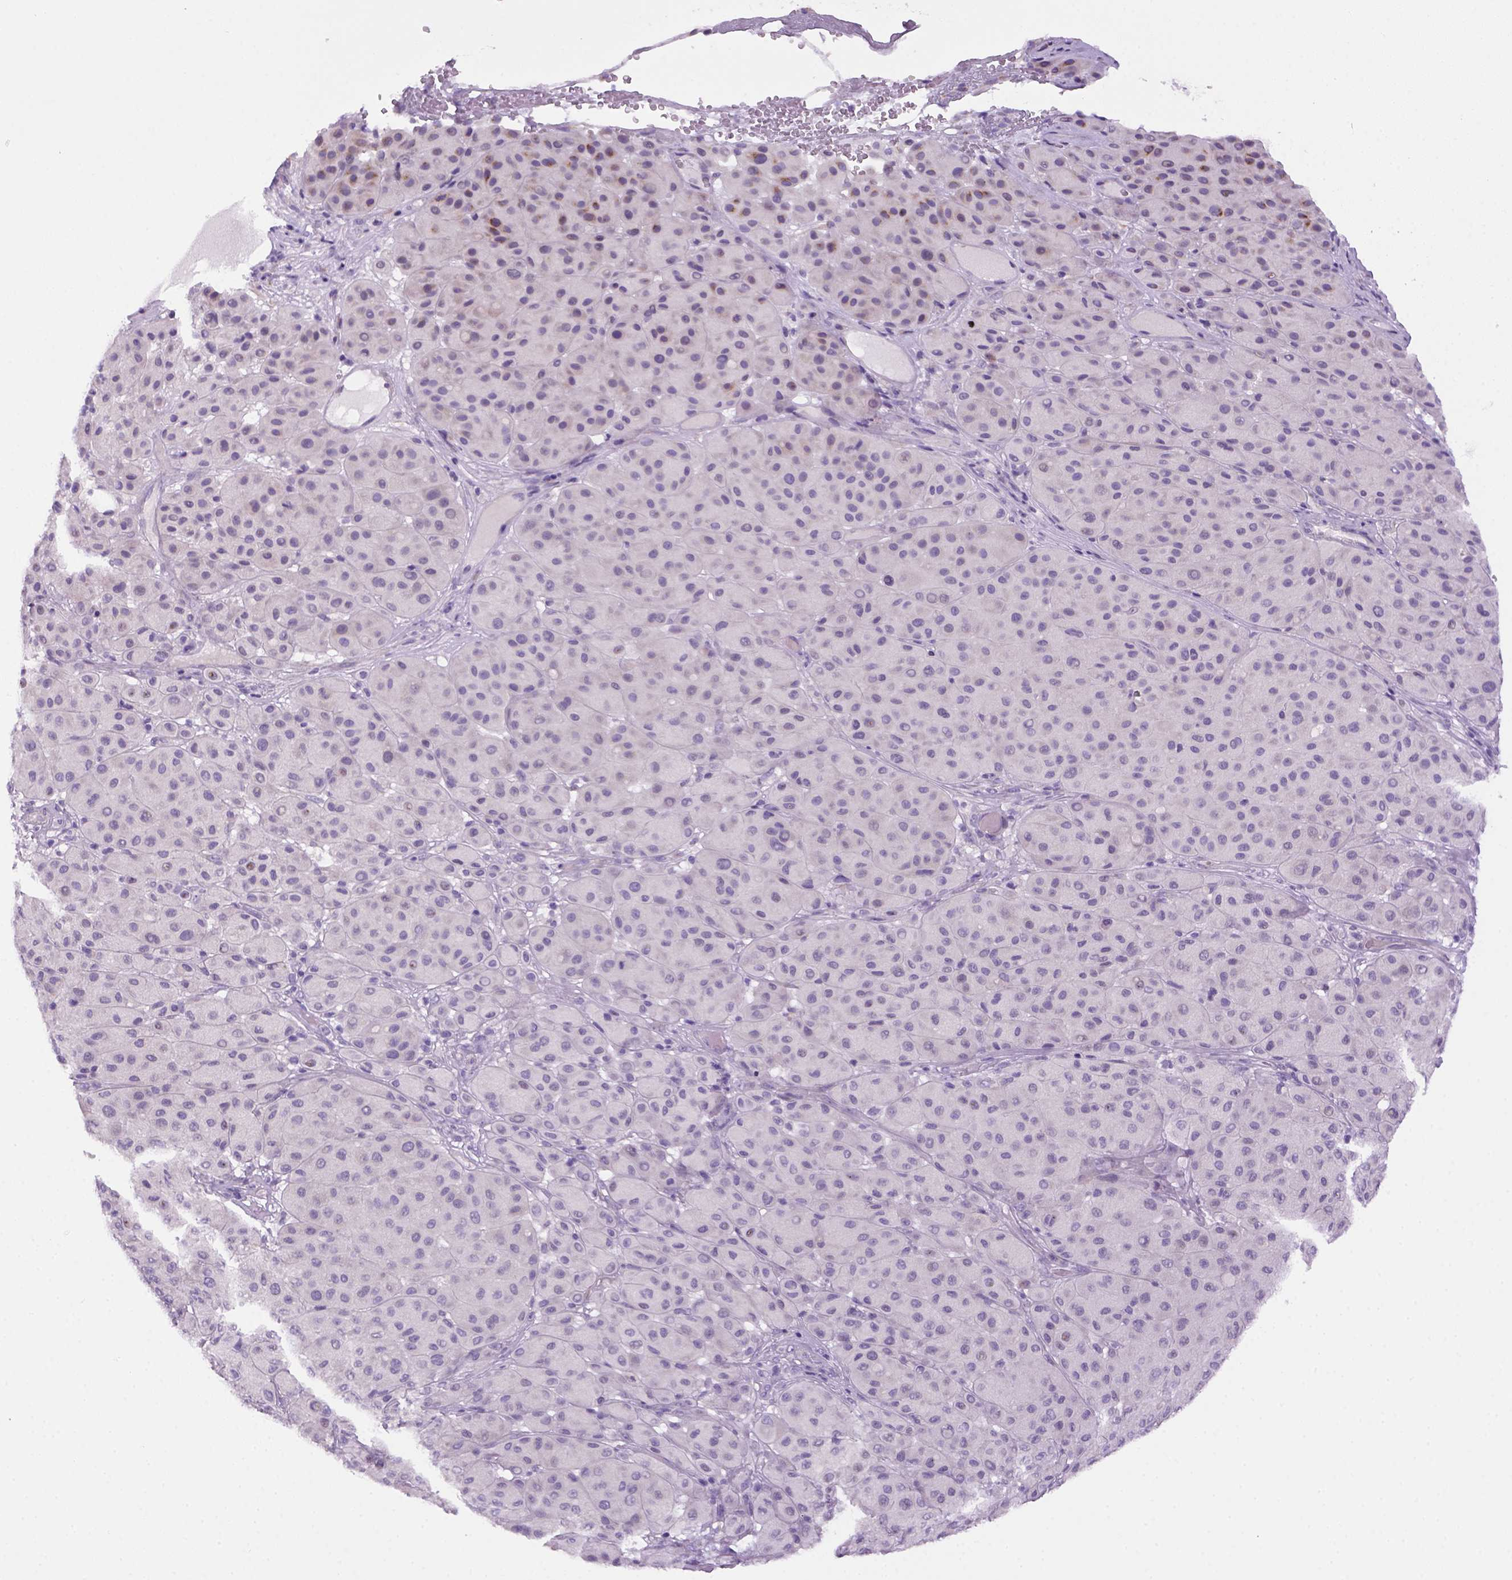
{"staining": {"intensity": "negative", "quantity": "none", "location": "none"}, "tissue": "melanoma", "cell_type": "Tumor cells", "image_type": "cancer", "snomed": [{"axis": "morphology", "description": "Malignant melanoma, Metastatic site"}, {"axis": "topography", "description": "Smooth muscle"}], "caption": "The image exhibits no staining of tumor cells in melanoma.", "gene": "DNAH11", "patient": {"sex": "male", "age": 41}}